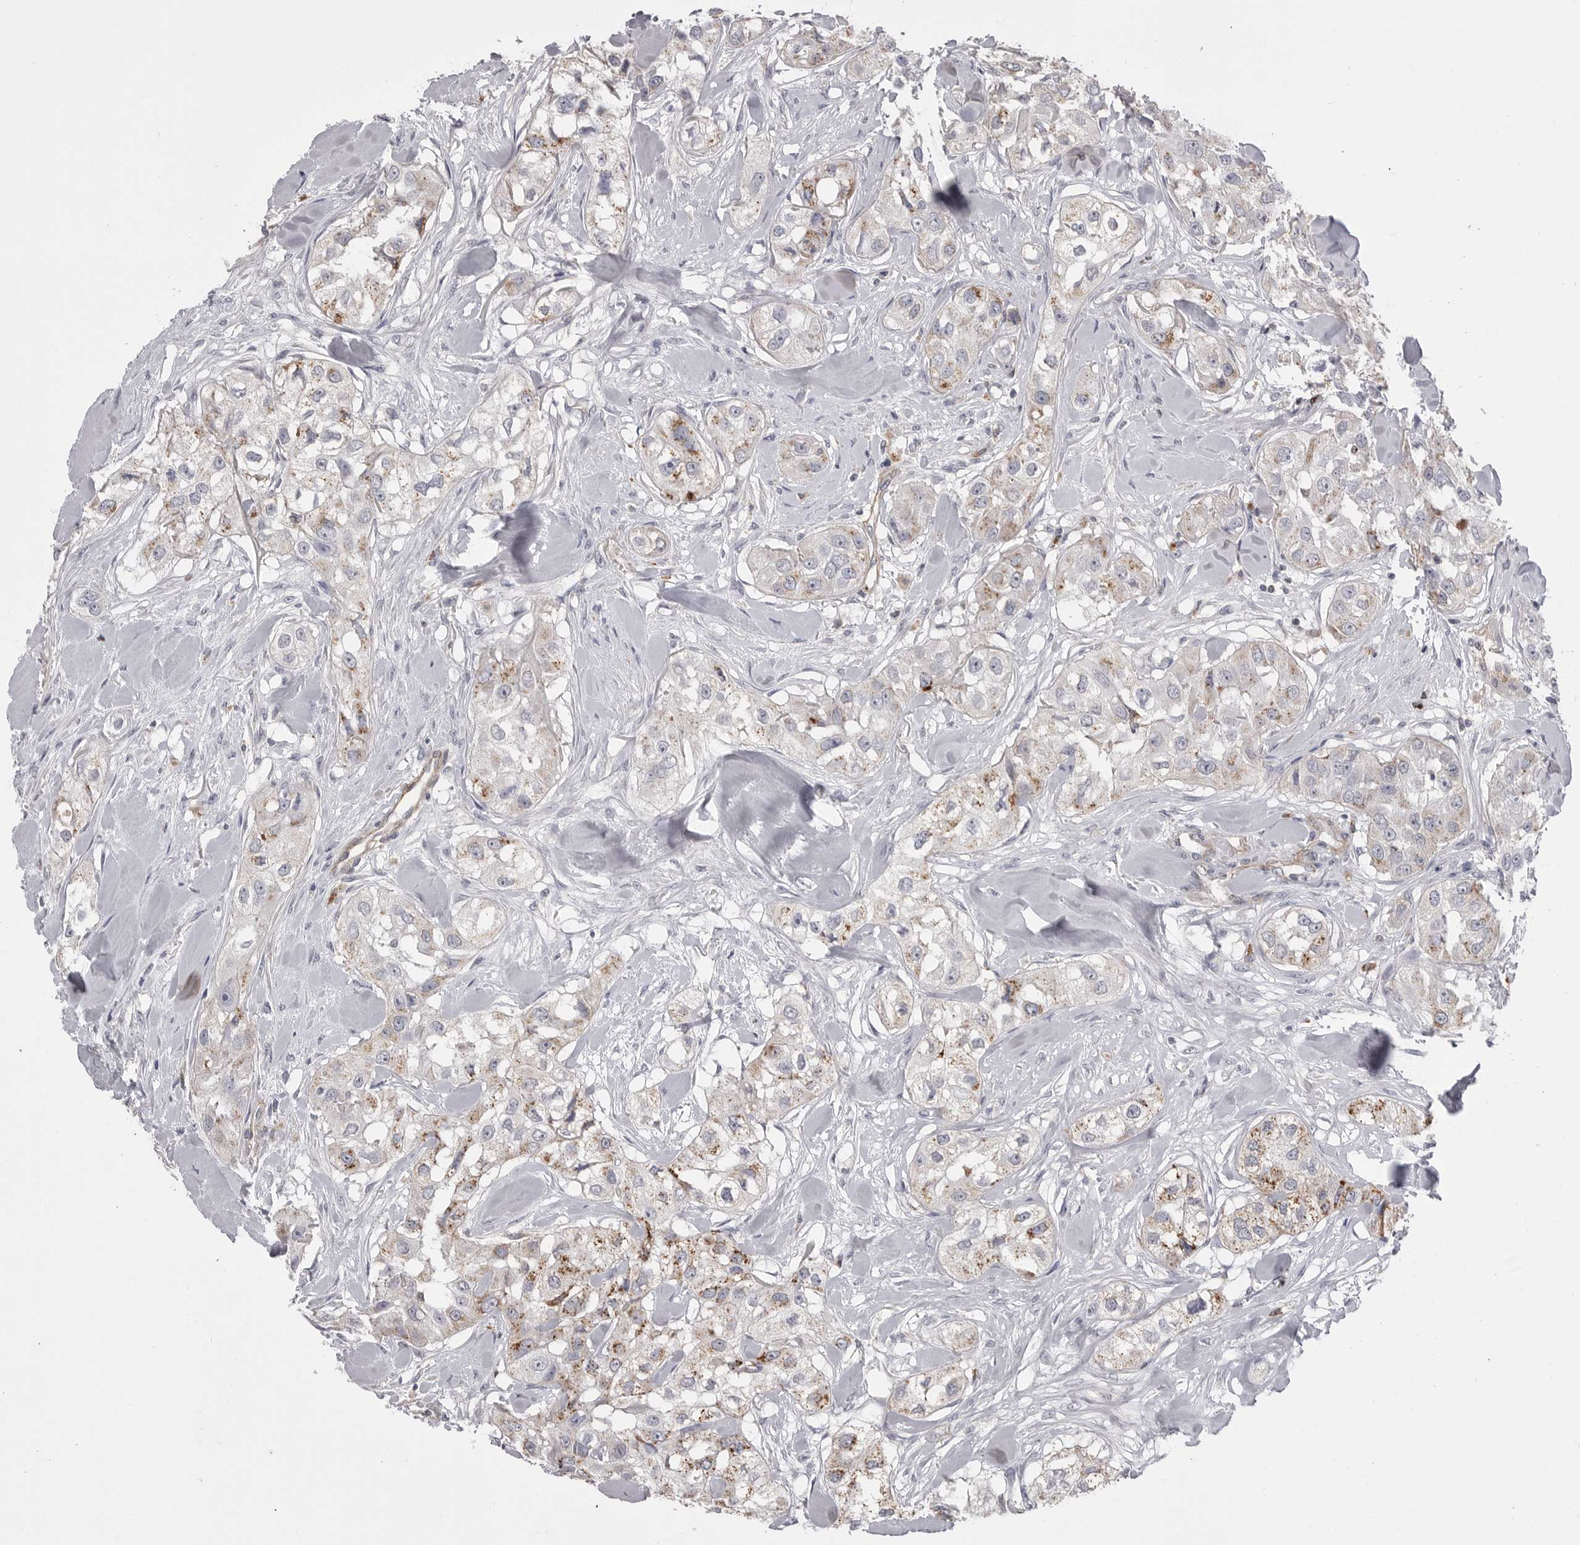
{"staining": {"intensity": "weak", "quantity": "25%-75%", "location": "cytoplasmic/membranous"}, "tissue": "head and neck cancer", "cell_type": "Tumor cells", "image_type": "cancer", "snomed": [{"axis": "morphology", "description": "Normal tissue, NOS"}, {"axis": "morphology", "description": "Squamous cell carcinoma, NOS"}, {"axis": "topography", "description": "Skeletal muscle"}, {"axis": "topography", "description": "Head-Neck"}], "caption": "Immunohistochemistry (IHC) staining of head and neck squamous cell carcinoma, which exhibits low levels of weak cytoplasmic/membranous expression in about 25%-75% of tumor cells indicating weak cytoplasmic/membranous protein expression. The staining was performed using DAB (brown) for protein detection and nuclei were counterstained in hematoxylin (blue).", "gene": "PSPN", "patient": {"sex": "male", "age": 51}}